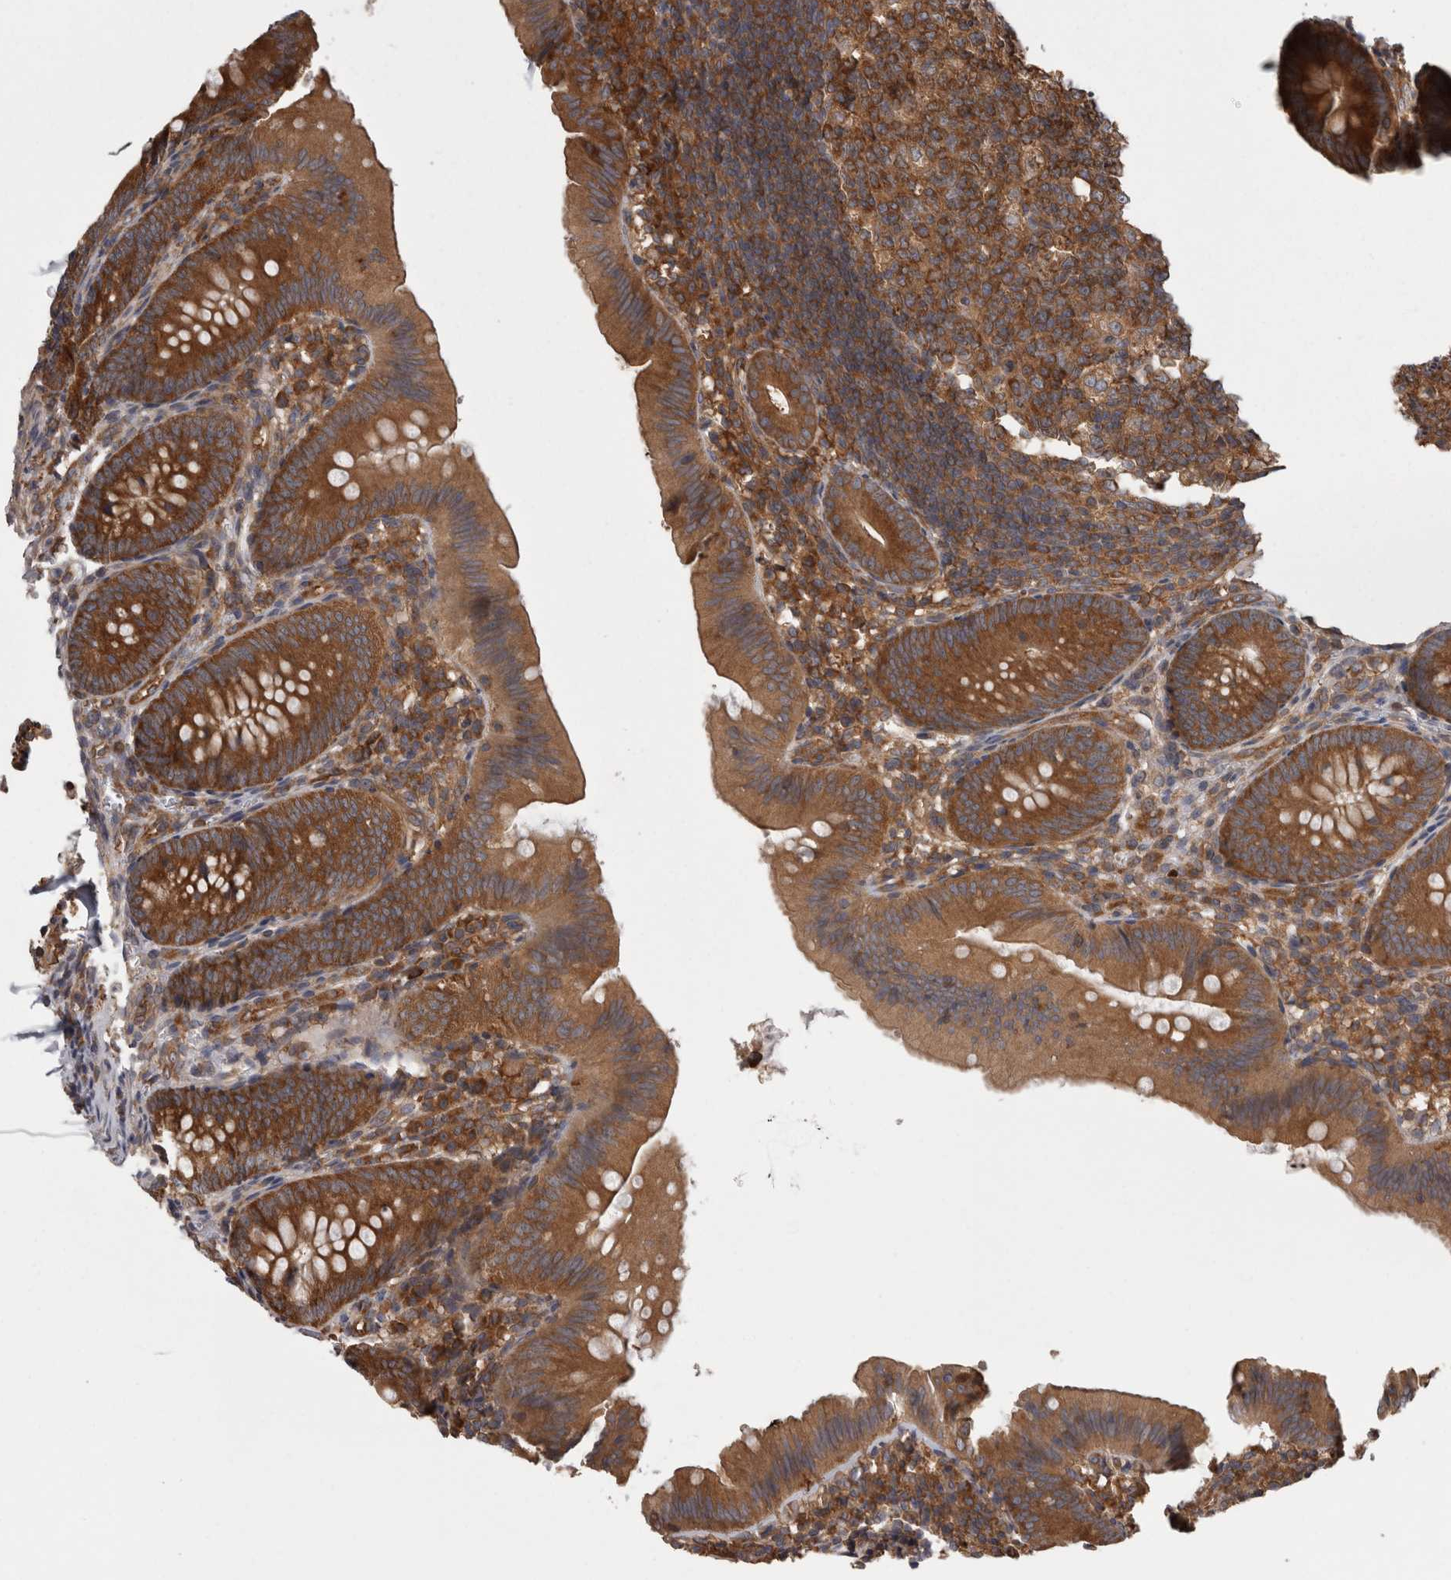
{"staining": {"intensity": "strong", "quantity": ">75%", "location": "cytoplasmic/membranous"}, "tissue": "appendix", "cell_type": "Glandular cells", "image_type": "normal", "snomed": [{"axis": "morphology", "description": "Normal tissue, NOS"}, {"axis": "topography", "description": "Appendix"}], "caption": "Human appendix stained for a protein (brown) shows strong cytoplasmic/membranous positive expression in approximately >75% of glandular cells.", "gene": "SMCR8", "patient": {"sex": "male", "age": 1}}